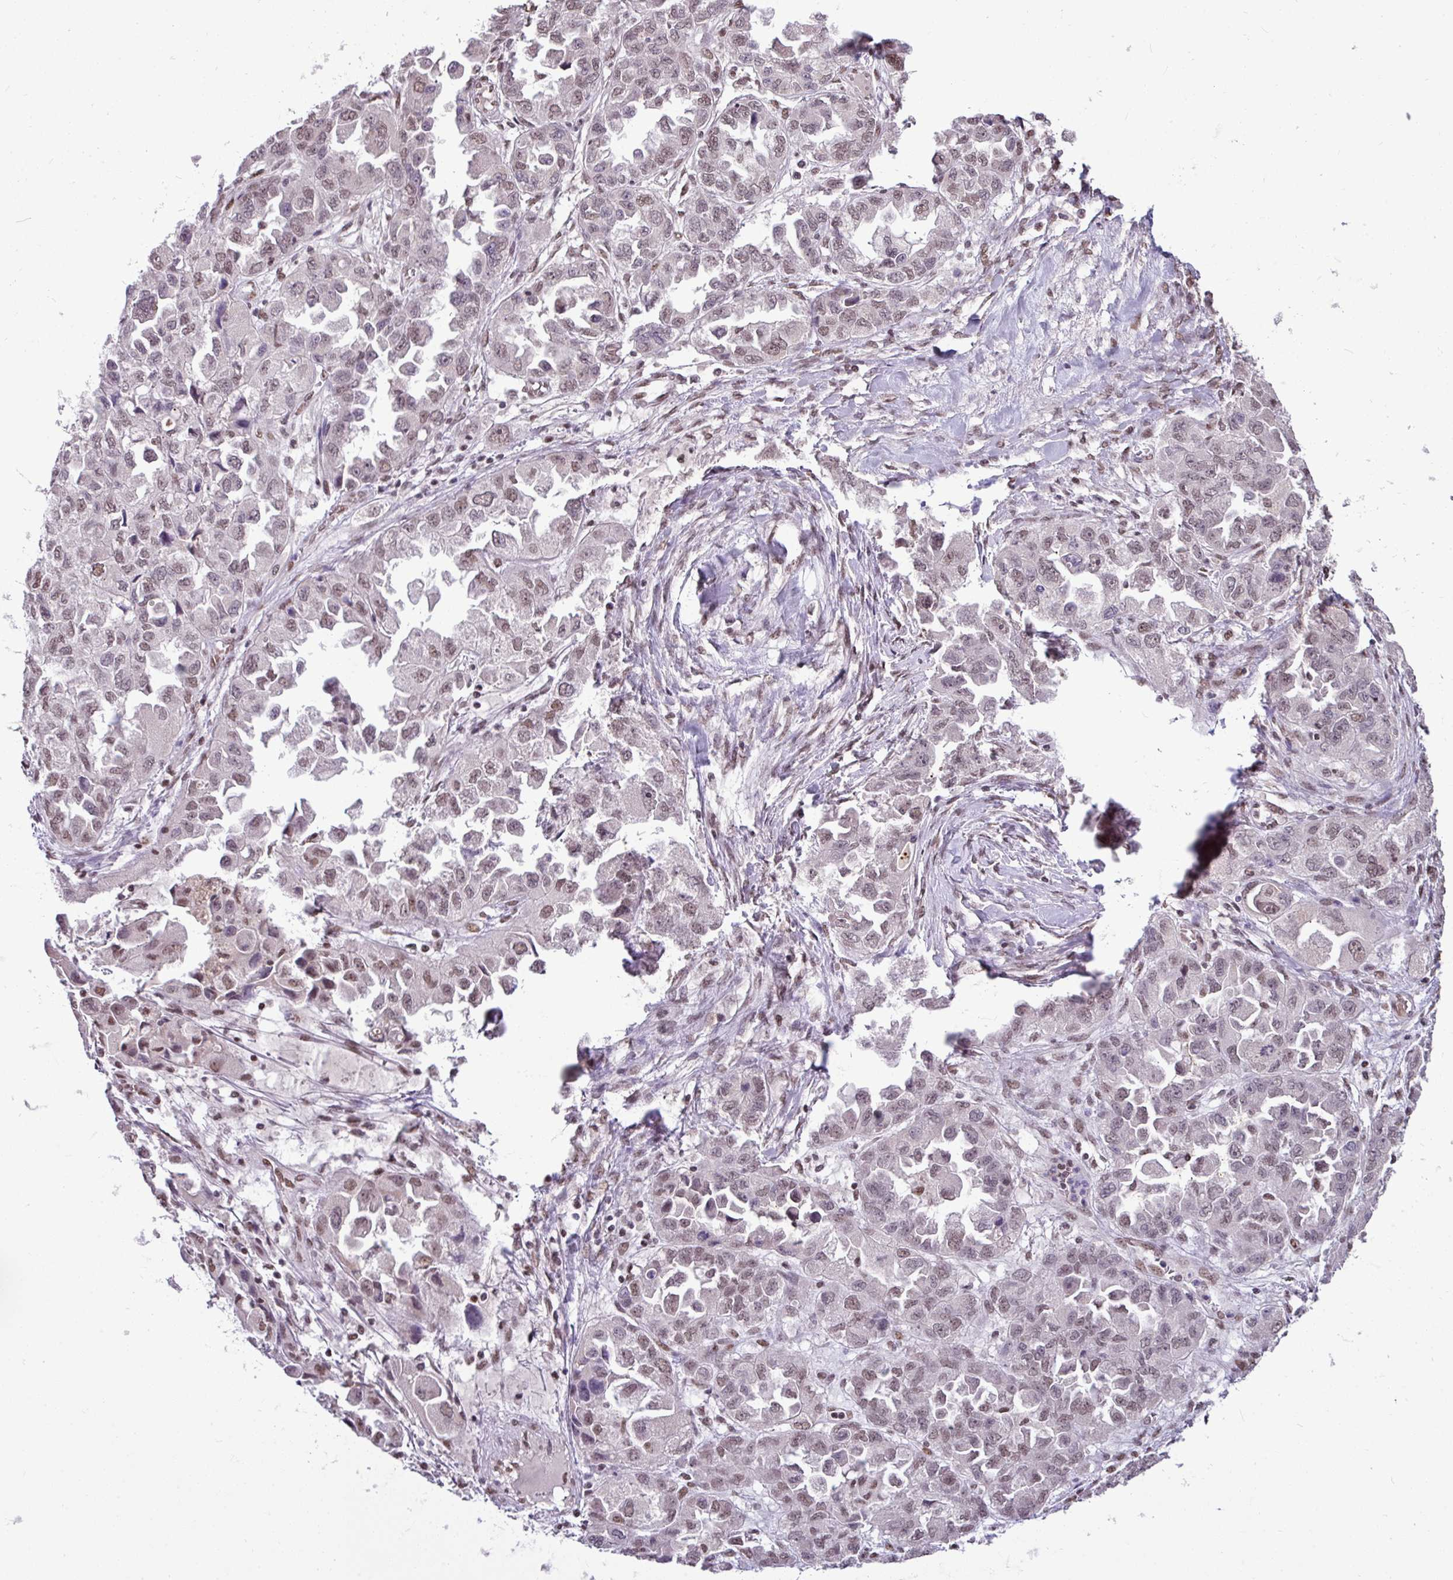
{"staining": {"intensity": "moderate", "quantity": "25%-75%", "location": "nuclear"}, "tissue": "ovarian cancer", "cell_type": "Tumor cells", "image_type": "cancer", "snomed": [{"axis": "morphology", "description": "Cystadenocarcinoma, serous, NOS"}, {"axis": "topography", "description": "Ovary"}], "caption": "Serous cystadenocarcinoma (ovarian) stained with a brown dye exhibits moderate nuclear positive positivity in approximately 25%-75% of tumor cells.", "gene": "TDG", "patient": {"sex": "female", "age": 84}}